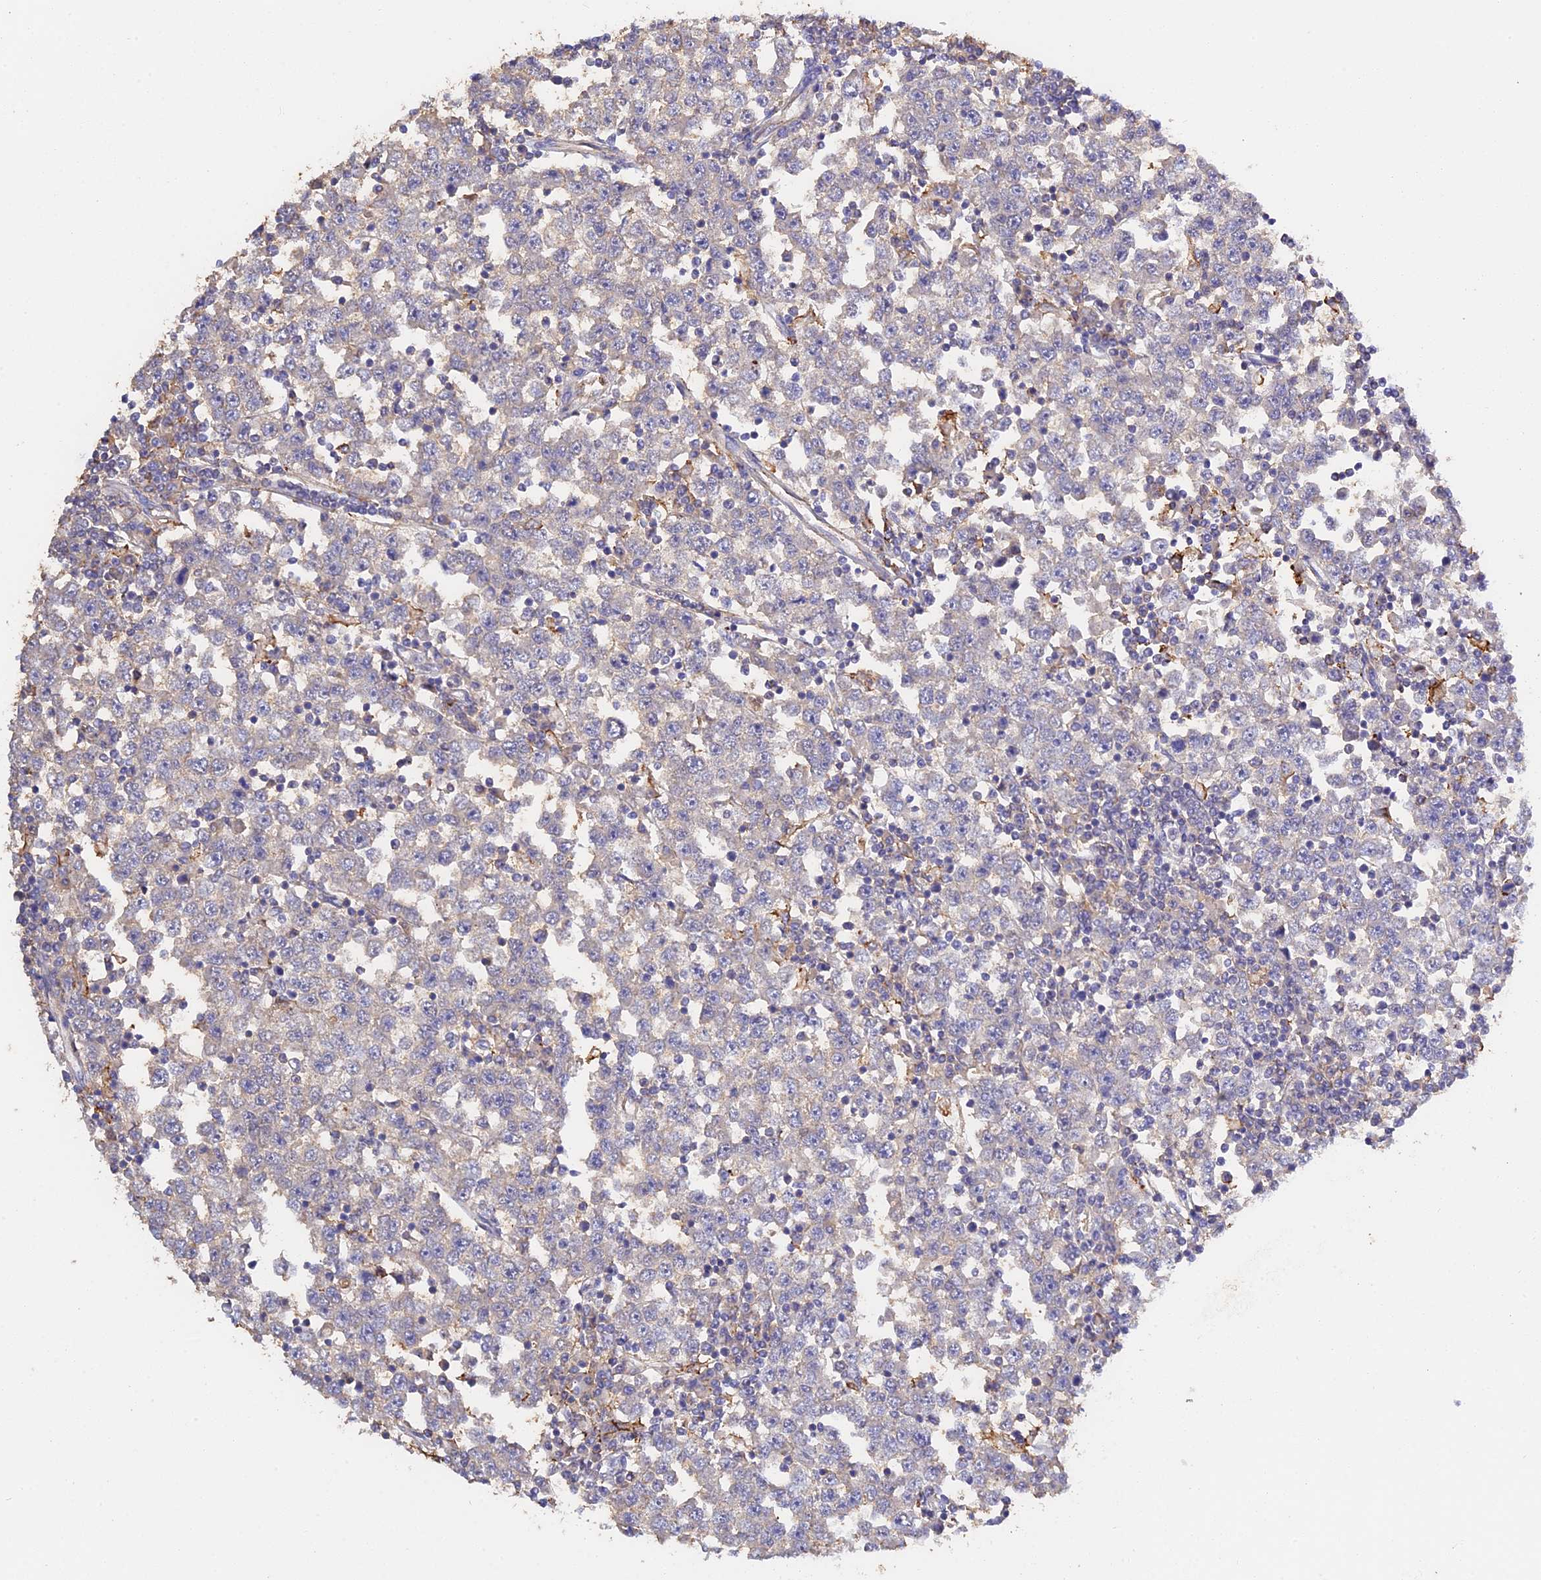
{"staining": {"intensity": "negative", "quantity": "none", "location": "none"}, "tissue": "testis cancer", "cell_type": "Tumor cells", "image_type": "cancer", "snomed": [{"axis": "morphology", "description": "Seminoma, NOS"}, {"axis": "topography", "description": "Testis"}], "caption": "This is an immunohistochemistry (IHC) photomicrograph of human seminoma (testis). There is no staining in tumor cells.", "gene": "PZP", "patient": {"sex": "male", "age": 65}}